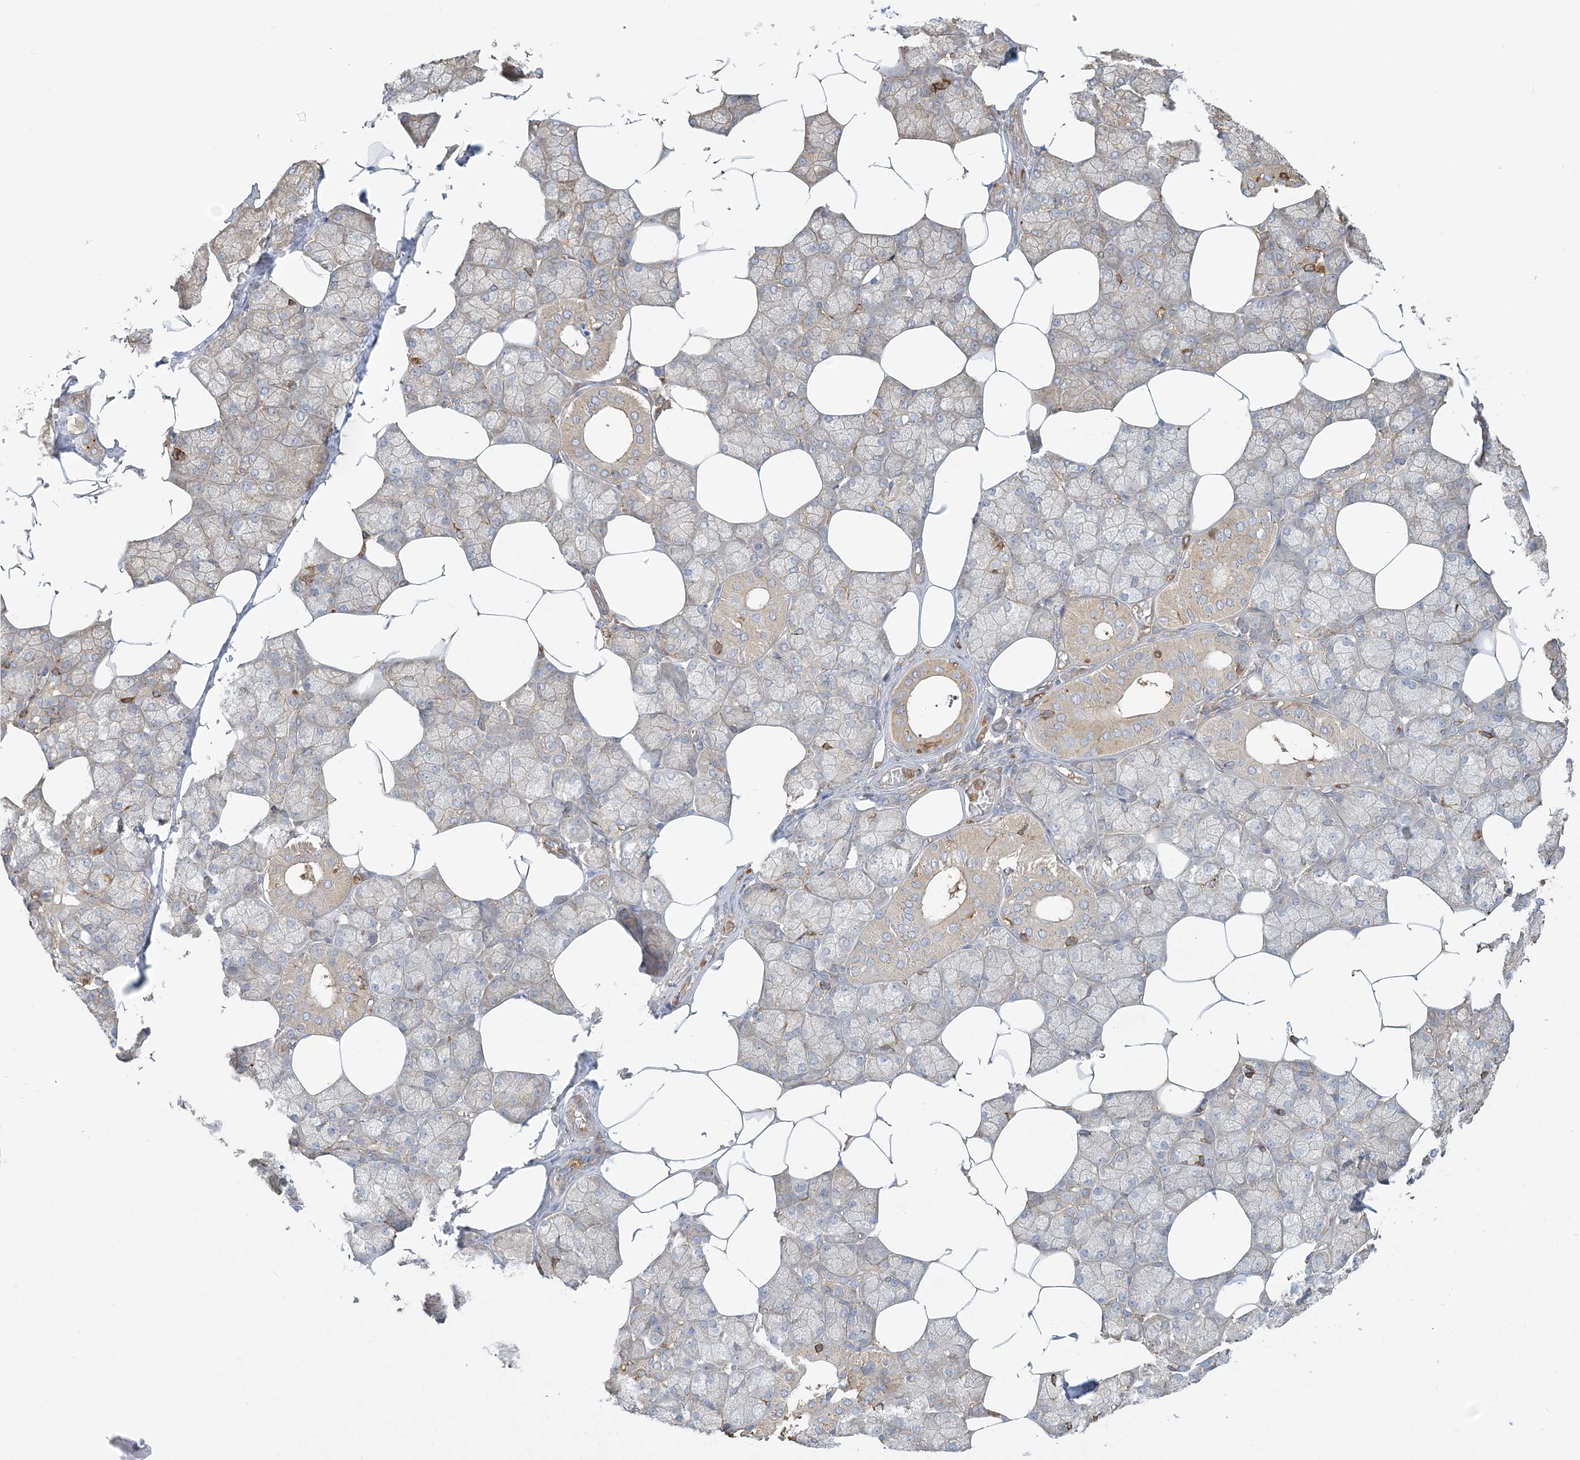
{"staining": {"intensity": "weak", "quantity": "25%-75%", "location": "cytoplasmic/membranous"}, "tissue": "salivary gland", "cell_type": "Glandular cells", "image_type": "normal", "snomed": [{"axis": "morphology", "description": "Normal tissue, NOS"}, {"axis": "topography", "description": "Salivary gland"}], "caption": "Immunohistochemistry (IHC) histopathology image of benign salivary gland: human salivary gland stained using immunohistochemistry reveals low levels of weak protein expression localized specifically in the cytoplasmic/membranous of glandular cells, appearing as a cytoplasmic/membranous brown color.", "gene": "ANKS1A", "patient": {"sex": "male", "age": 62}}